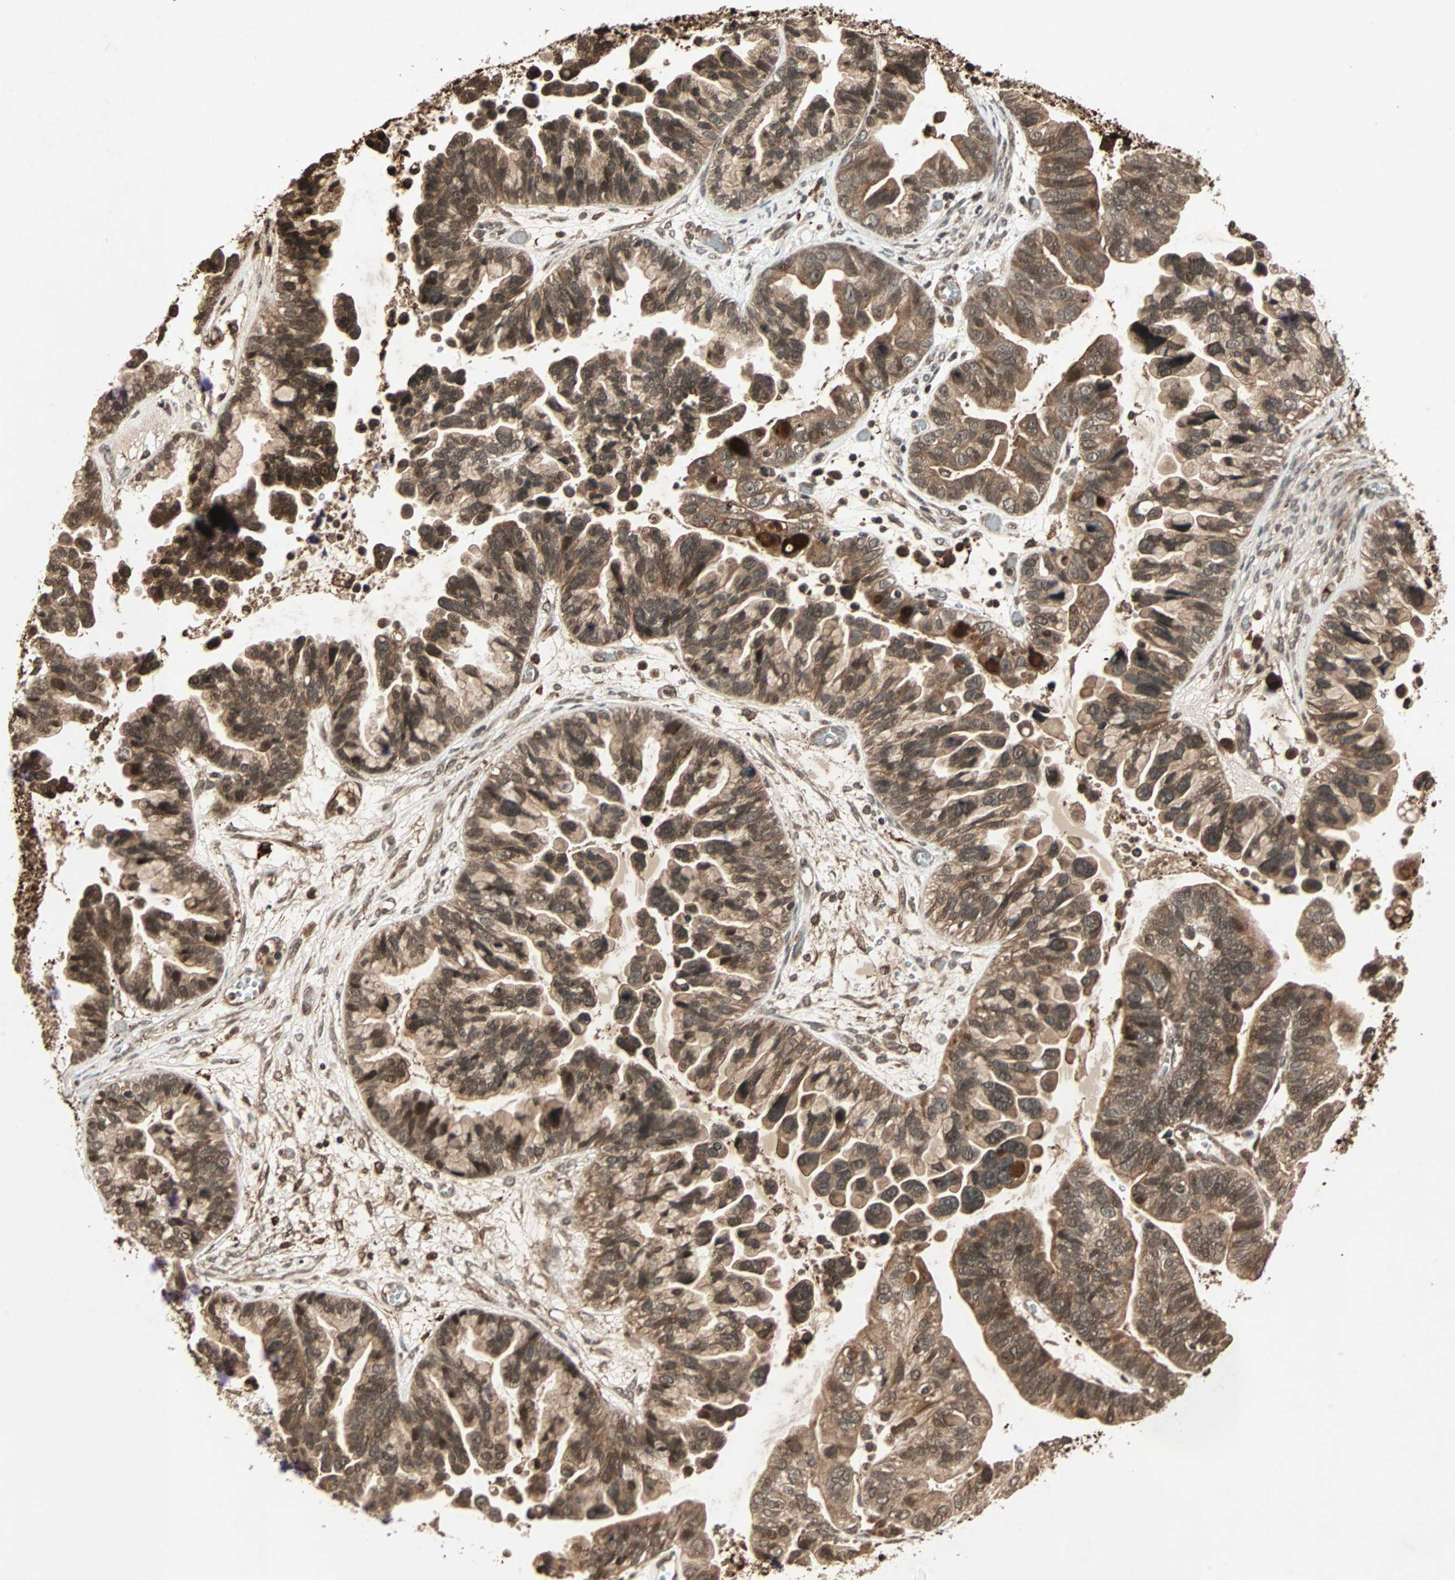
{"staining": {"intensity": "moderate", "quantity": ">75%", "location": "cytoplasmic/membranous,nuclear"}, "tissue": "ovarian cancer", "cell_type": "Tumor cells", "image_type": "cancer", "snomed": [{"axis": "morphology", "description": "Cystadenocarcinoma, serous, NOS"}, {"axis": "topography", "description": "Ovary"}], "caption": "Moderate cytoplasmic/membranous and nuclear protein positivity is identified in approximately >75% of tumor cells in ovarian serous cystadenocarcinoma.", "gene": "RFFL", "patient": {"sex": "female", "age": 56}}